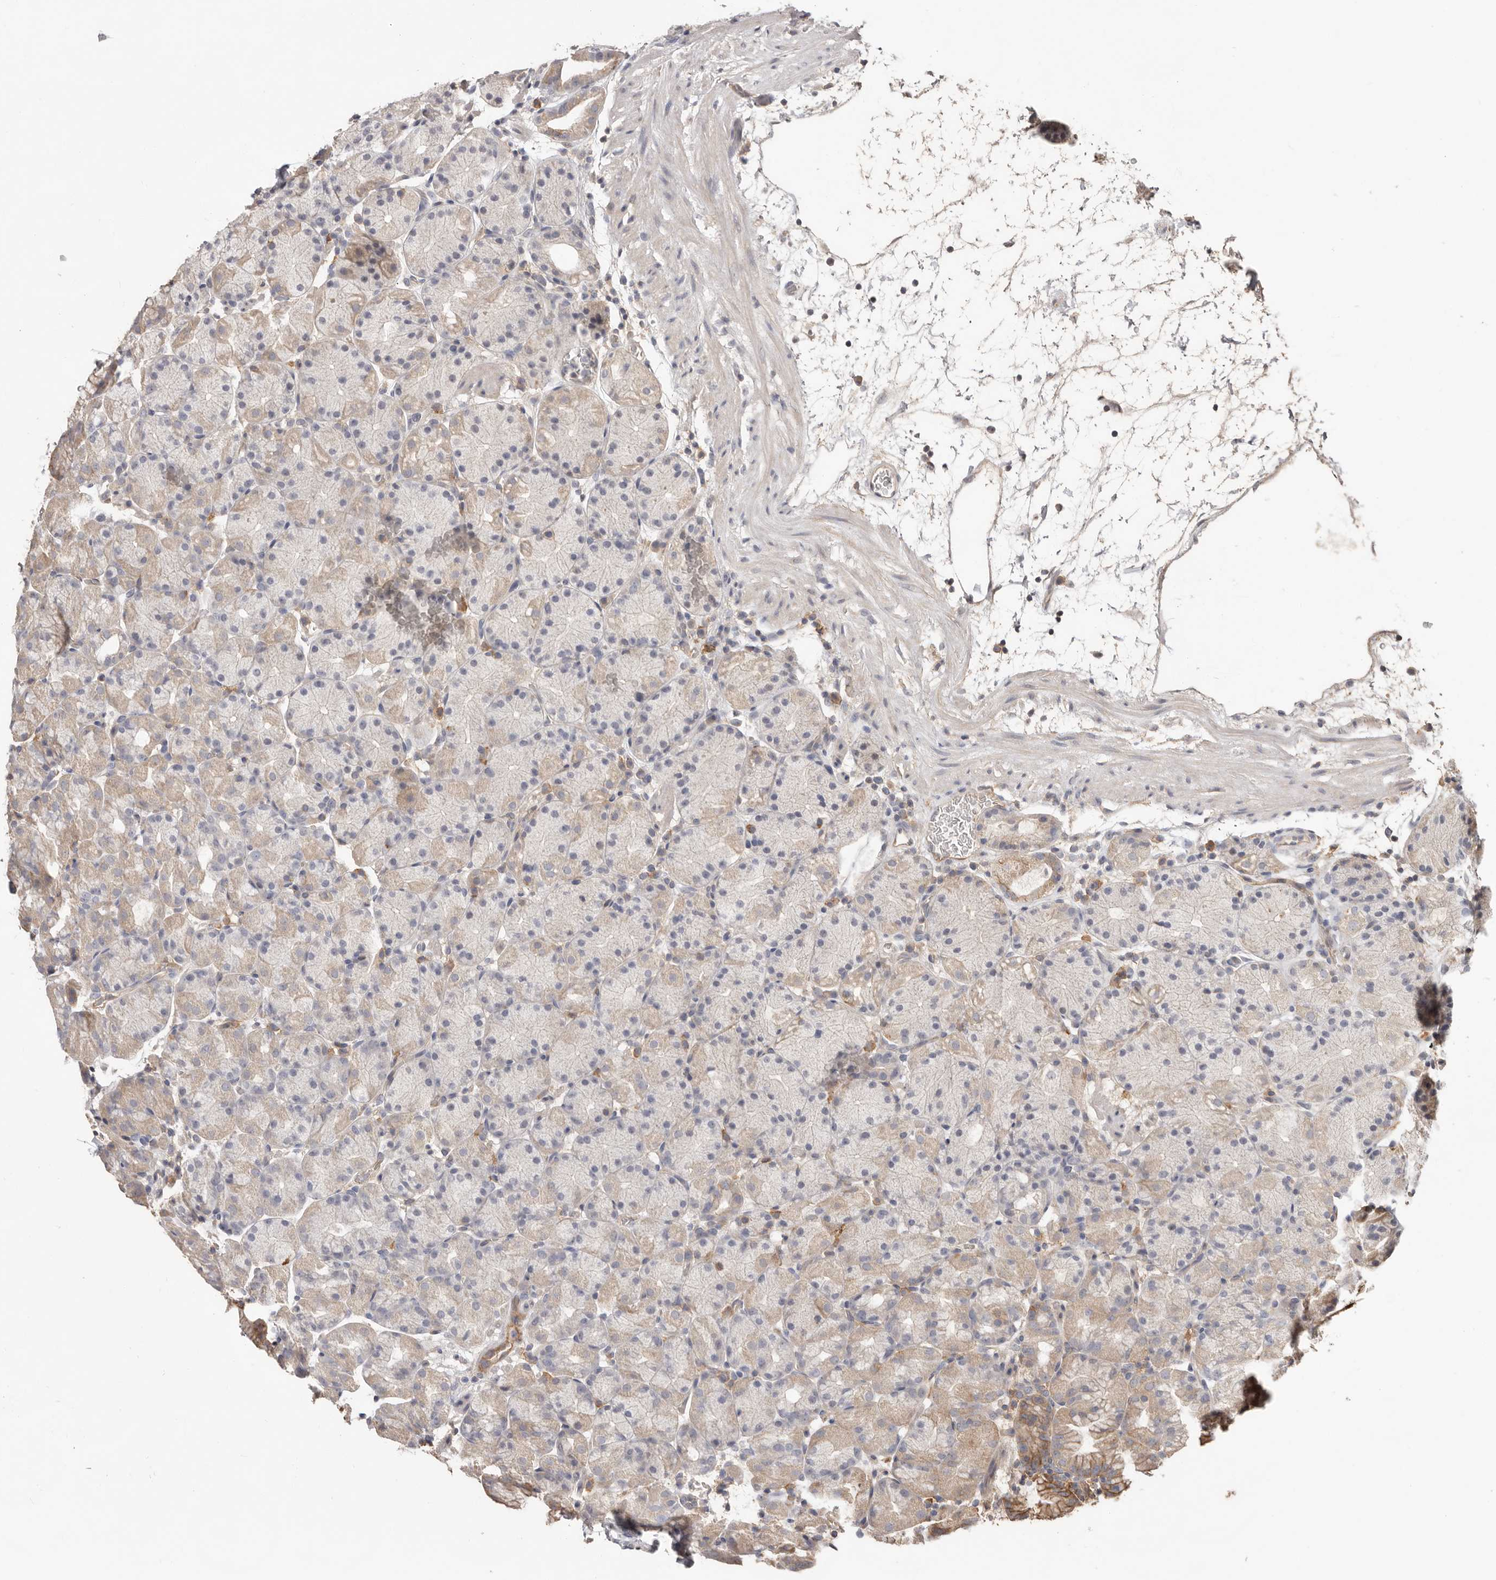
{"staining": {"intensity": "weak", "quantity": "<25%", "location": "cytoplasmic/membranous"}, "tissue": "stomach", "cell_type": "Glandular cells", "image_type": "normal", "snomed": [{"axis": "morphology", "description": "Normal tissue, NOS"}, {"axis": "topography", "description": "Stomach, upper"}], "caption": "This photomicrograph is of unremarkable stomach stained with IHC to label a protein in brown with the nuclei are counter-stained blue. There is no expression in glandular cells.", "gene": "MMACHC", "patient": {"sex": "male", "age": 48}}